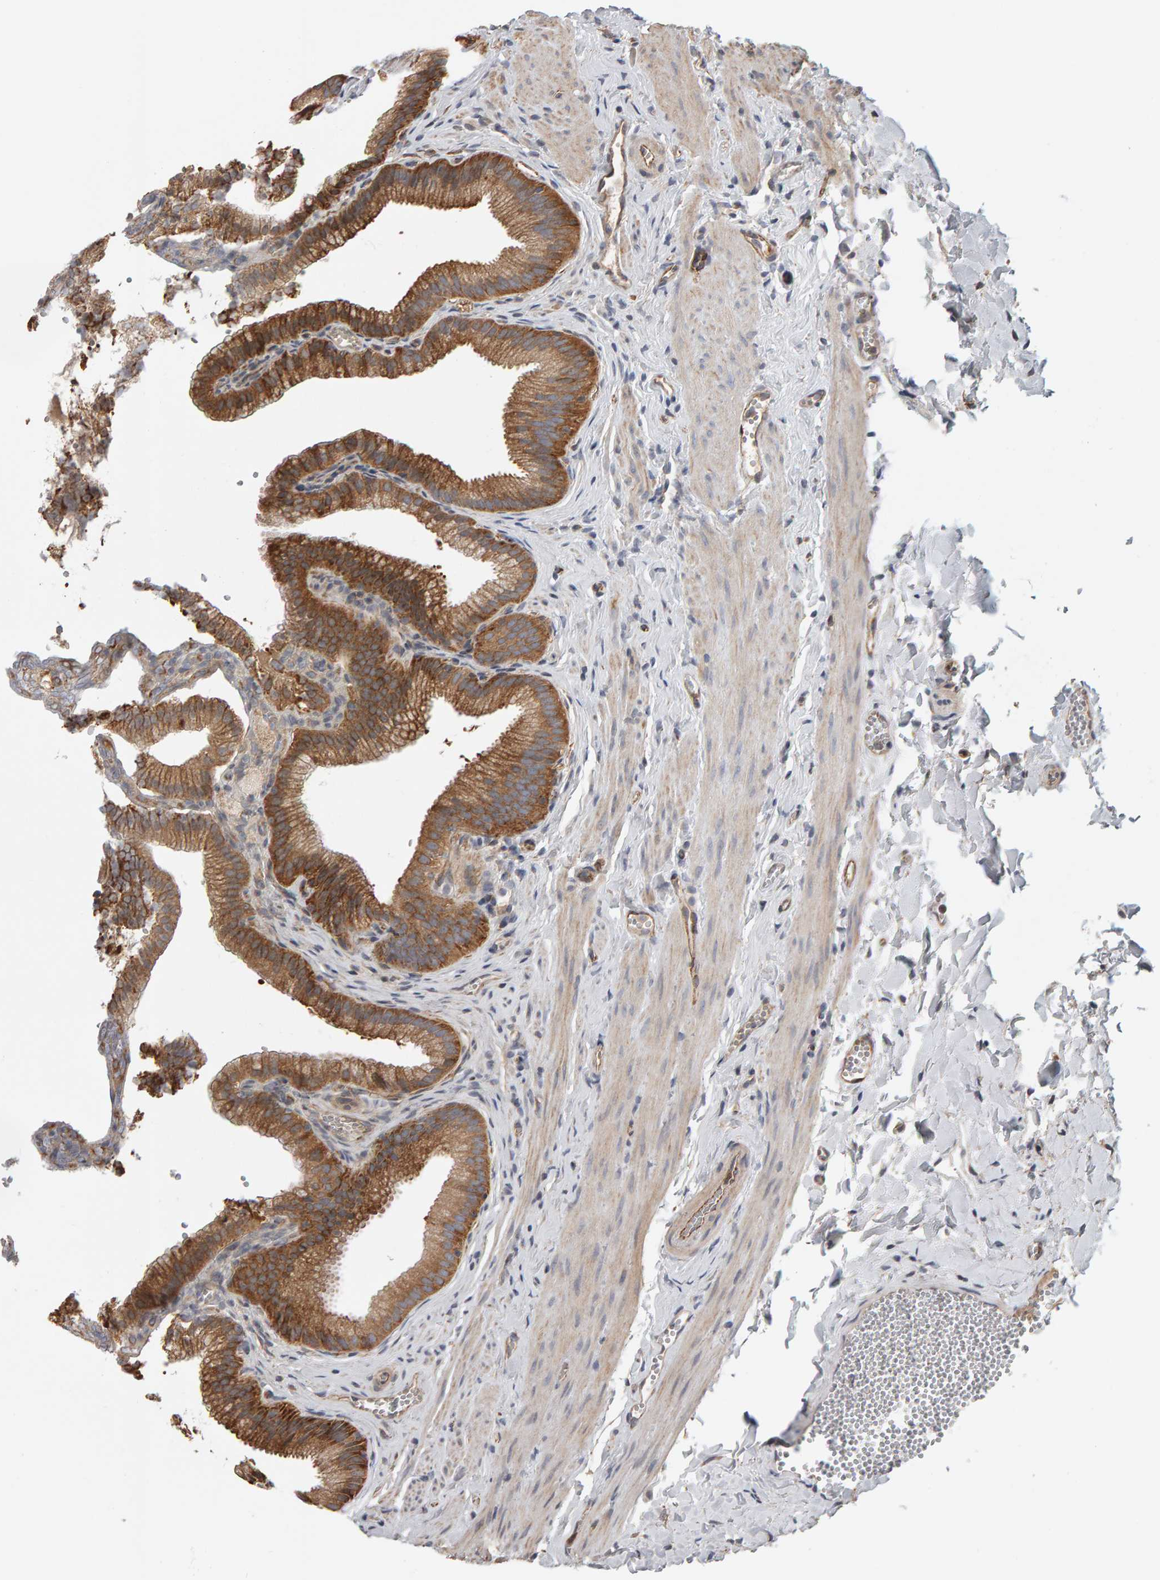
{"staining": {"intensity": "moderate", "quantity": ">75%", "location": "cytoplasmic/membranous"}, "tissue": "gallbladder", "cell_type": "Glandular cells", "image_type": "normal", "snomed": [{"axis": "morphology", "description": "Normal tissue, NOS"}, {"axis": "topography", "description": "Gallbladder"}], "caption": "Moderate cytoplasmic/membranous protein positivity is identified in approximately >75% of glandular cells in gallbladder. The staining was performed using DAB (3,3'-diaminobenzidine), with brown indicating positive protein expression. Nuclei are stained blue with hematoxylin.", "gene": "C9orf72", "patient": {"sex": "male", "age": 38}}